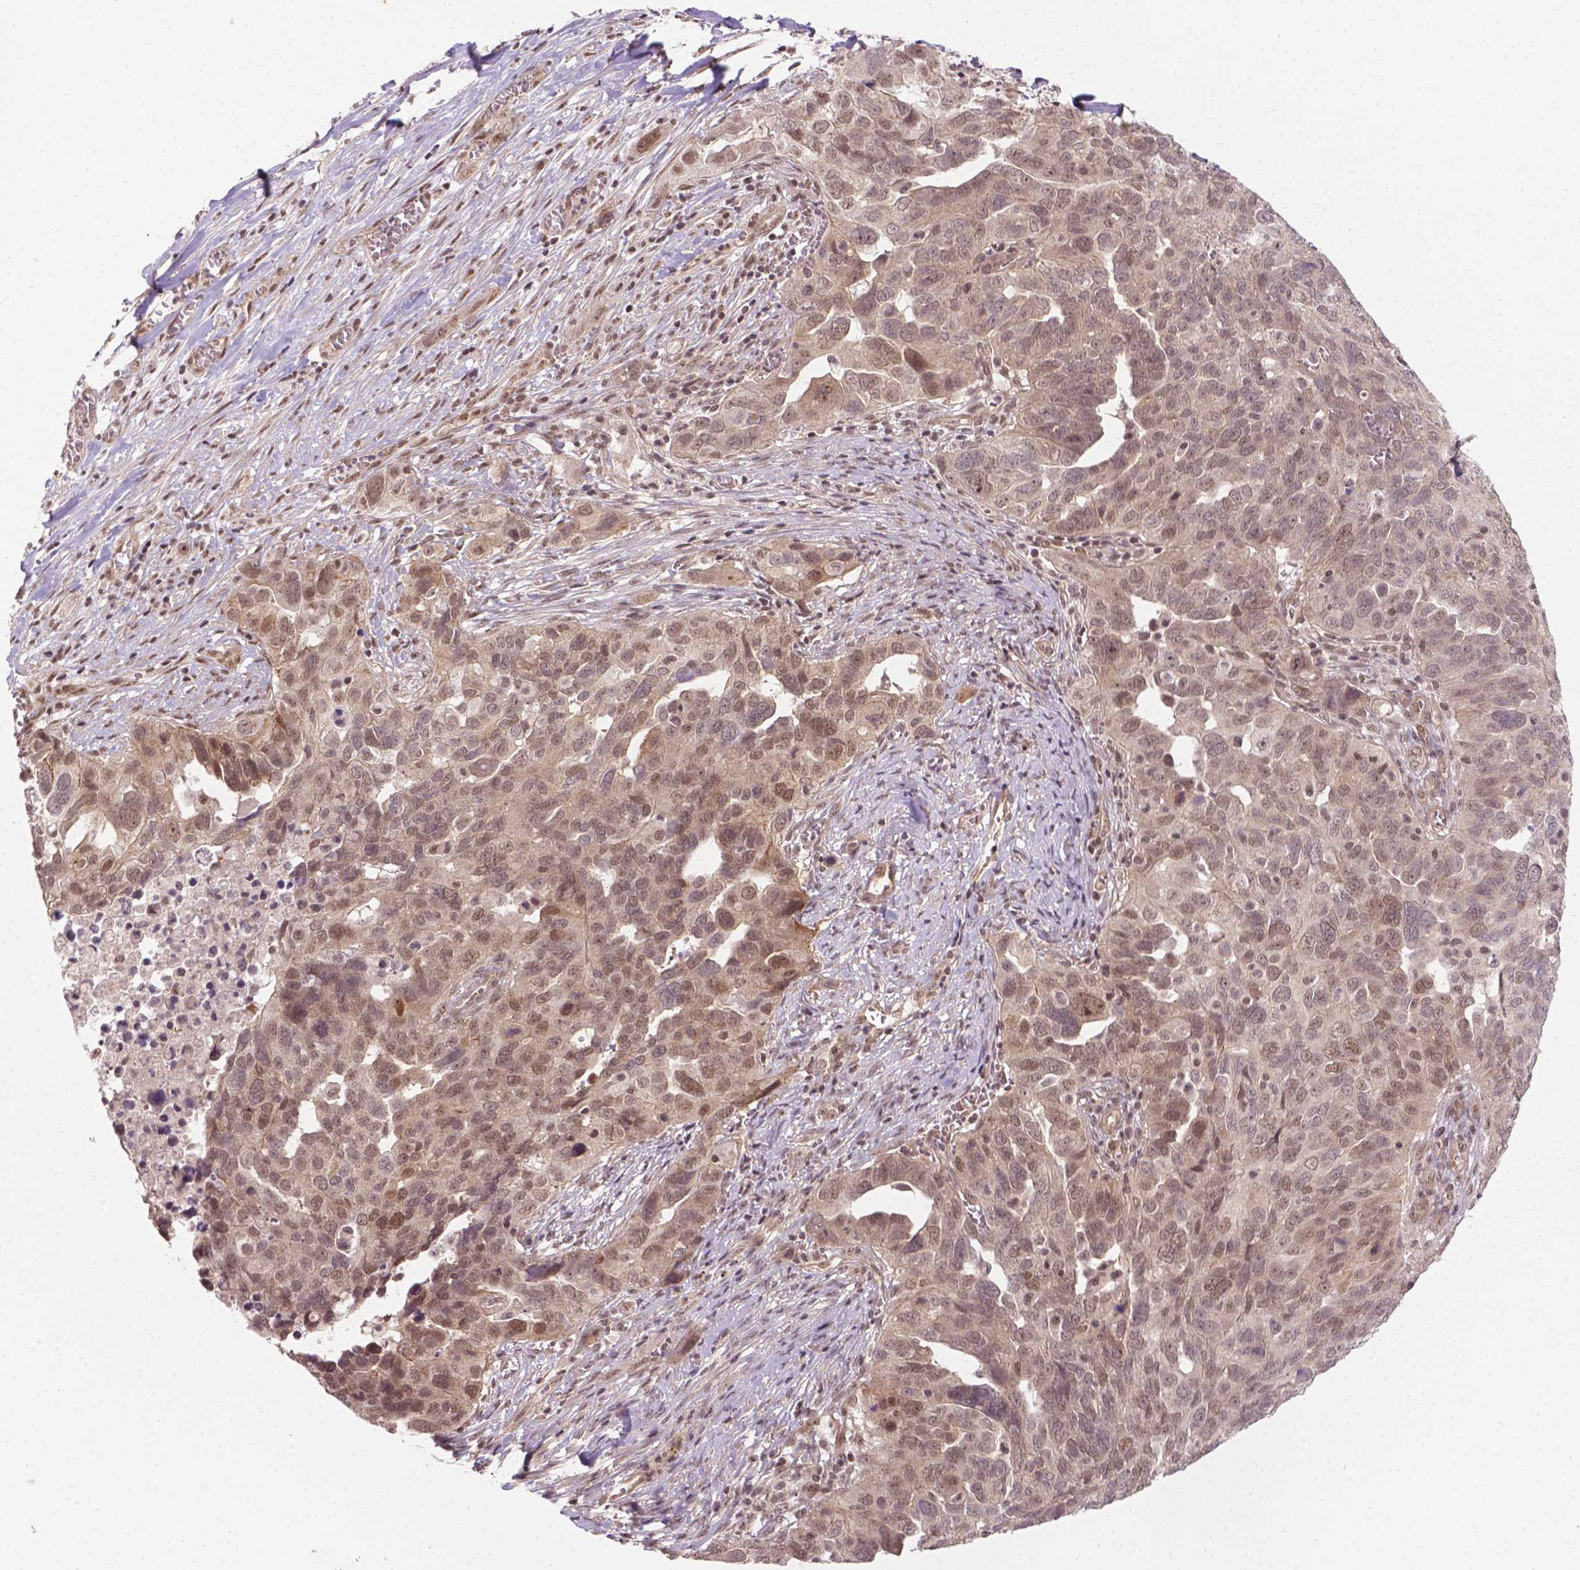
{"staining": {"intensity": "weak", "quantity": ">75%", "location": "nuclear"}, "tissue": "ovarian cancer", "cell_type": "Tumor cells", "image_type": "cancer", "snomed": [{"axis": "morphology", "description": "Carcinoma, endometroid"}, {"axis": "topography", "description": "Soft tissue"}, {"axis": "topography", "description": "Ovary"}], "caption": "Ovarian cancer (endometroid carcinoma) stained with IHC shows weak nuclear positivity in about >75% of tumor cells.", "gene": "ANKRD54", "patient": {"sex": "female", "age": 52}}